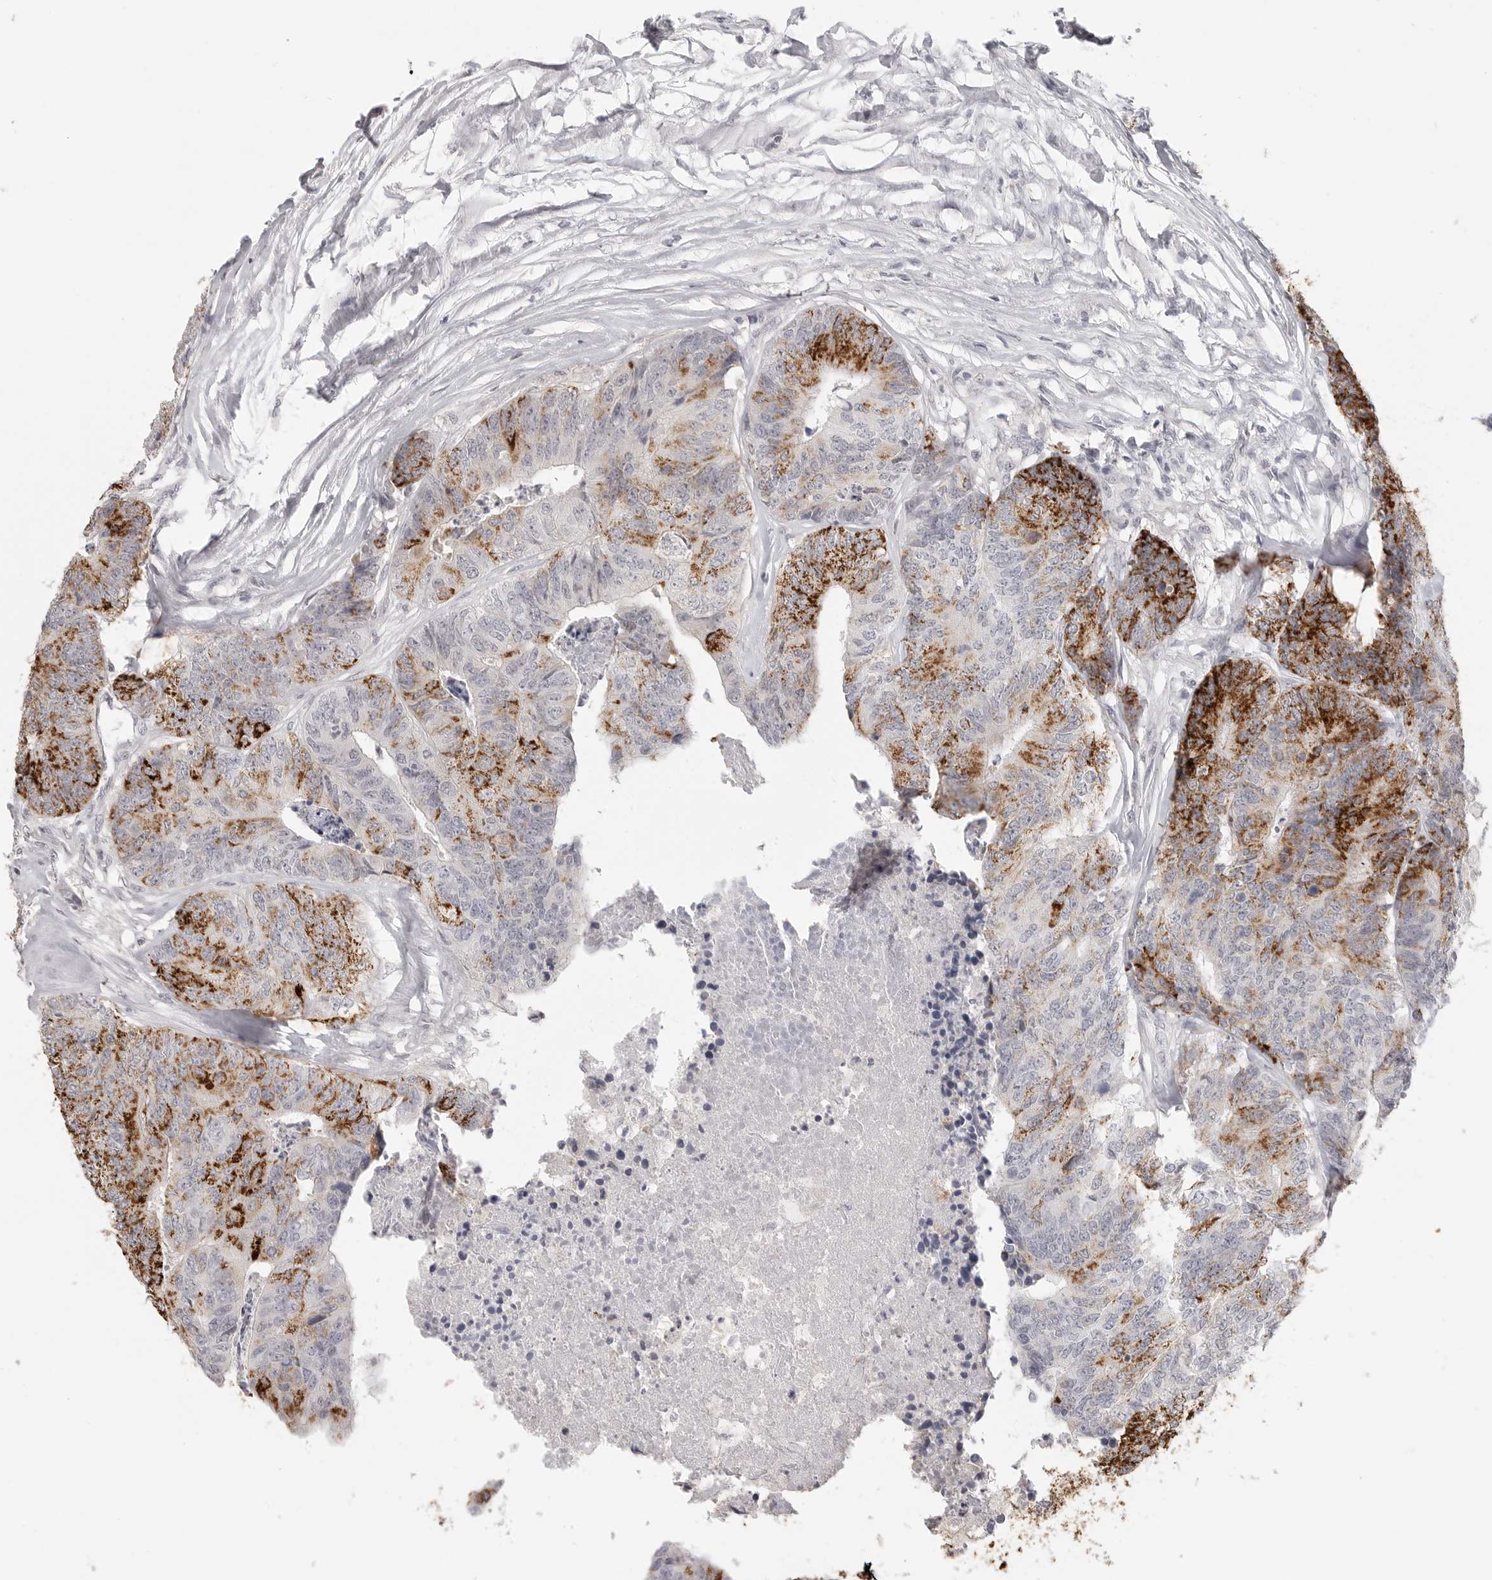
{"staining": {"intensity": "strong", "quantity": "25%-75%", "location": "cytoplasmic/membranous"}, "tissue": "colorectal cancer", "cell_type": "Tumor cells", "image_type": "cancer", "snomed": [{"axis": "morphology", "description": "Adenocarcinoma, NOS"}, {"axis": "topography", "description": "Colon"}], "caption": "Protein staining demonstrates strong cytoplasmic/membranous expression in about 25%-75% of tumor cells in adenocarcinoma (colorectal).", "gene": "HMGCS2", "patient": {"sex": "female", "age": 67}}